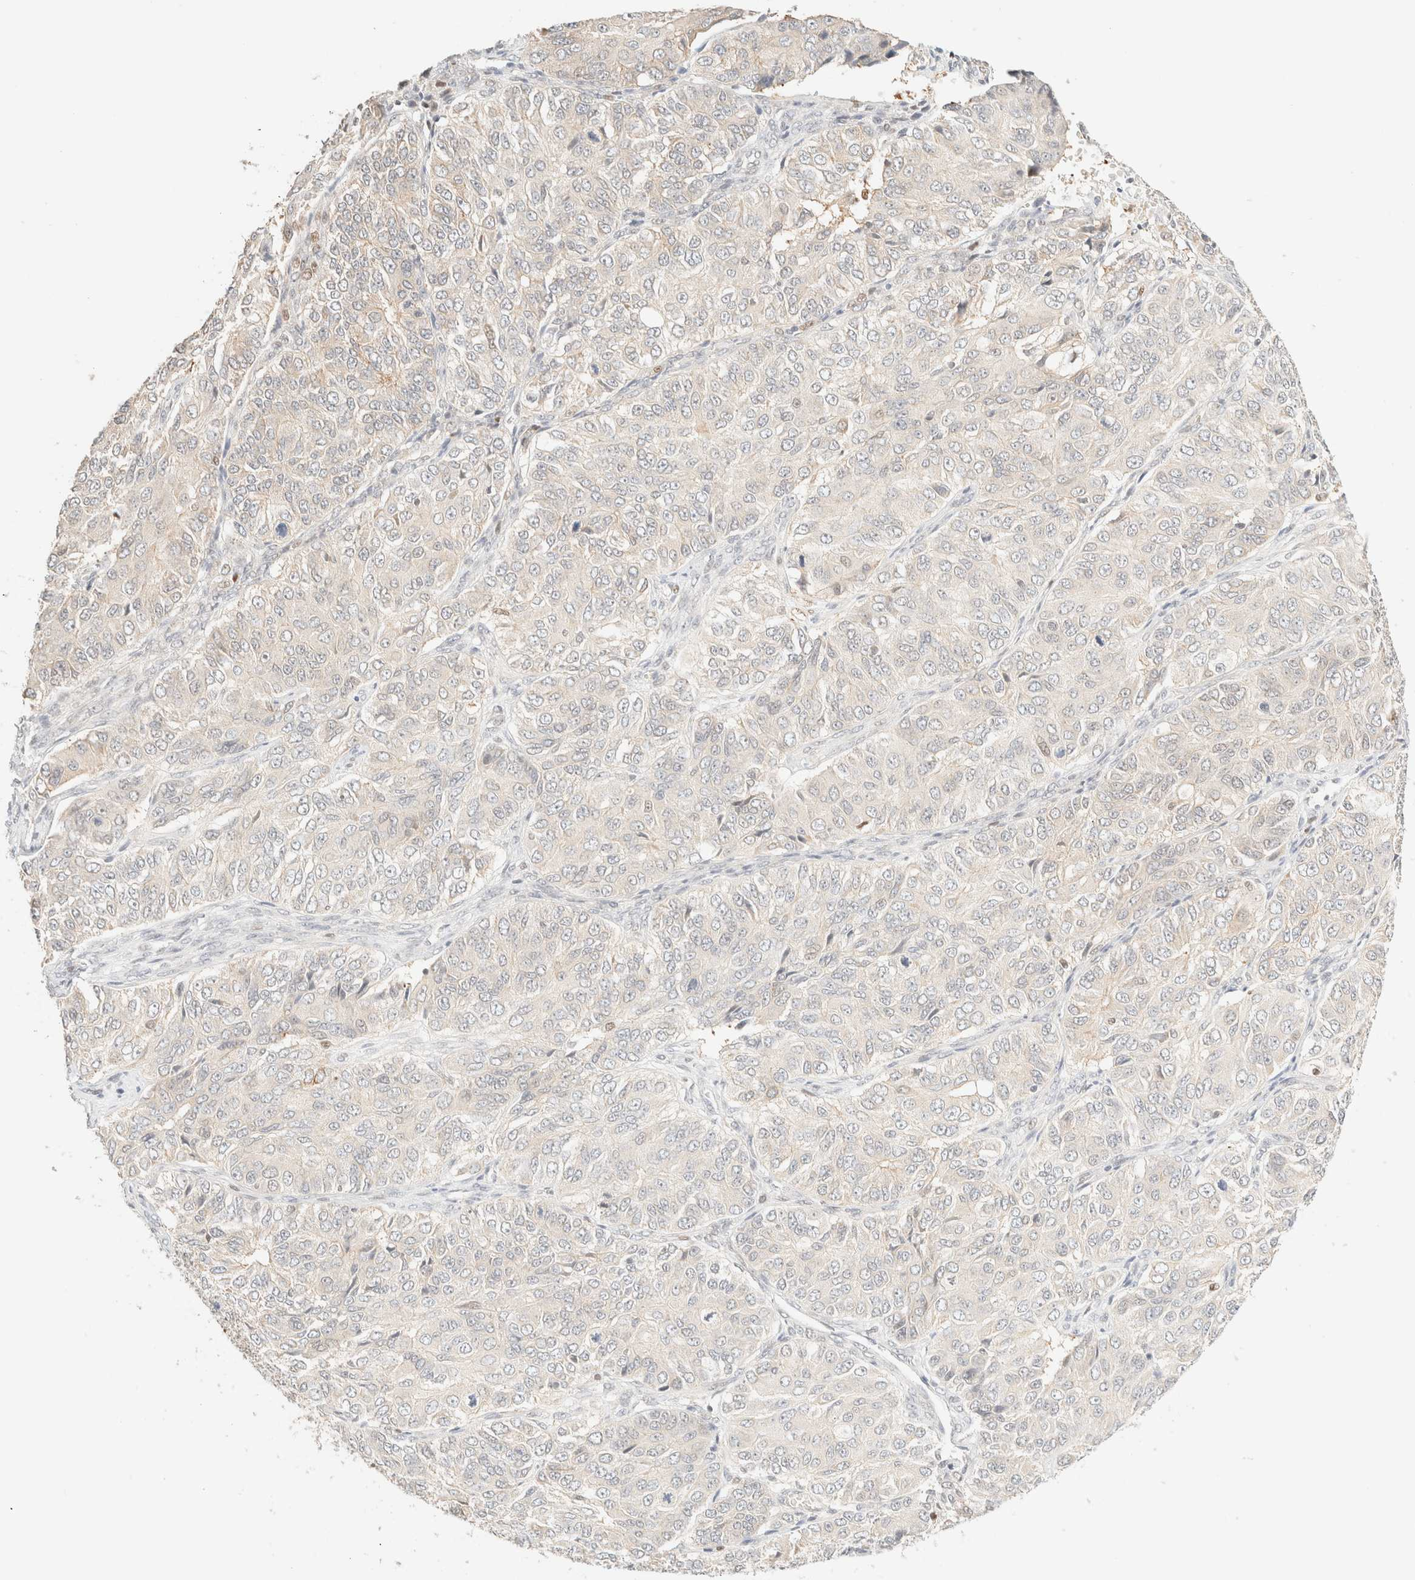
{"staining": {"intensity": "weak", "quantity": "<25%", "location": "cytoplasmic/membranous"}, "tissue": "ovarian cancer", "cell_type": "Tumor cells", "image_type": "cancer", "snomed": [{"axis": "morphology", "description": "Carcinoma, endometroid"}, {"axis": "topography", "description": "Ovary"}], "caption": "The immunohistochemistry image has no significant expression in tumor cells of ovarian cancer tissue. (DAB immunohistochemistry (IHC) visualized using brightfield microscopy, high magnification).", "gene": "TSR1", "patient": {"sex": "female", "age": 51}}